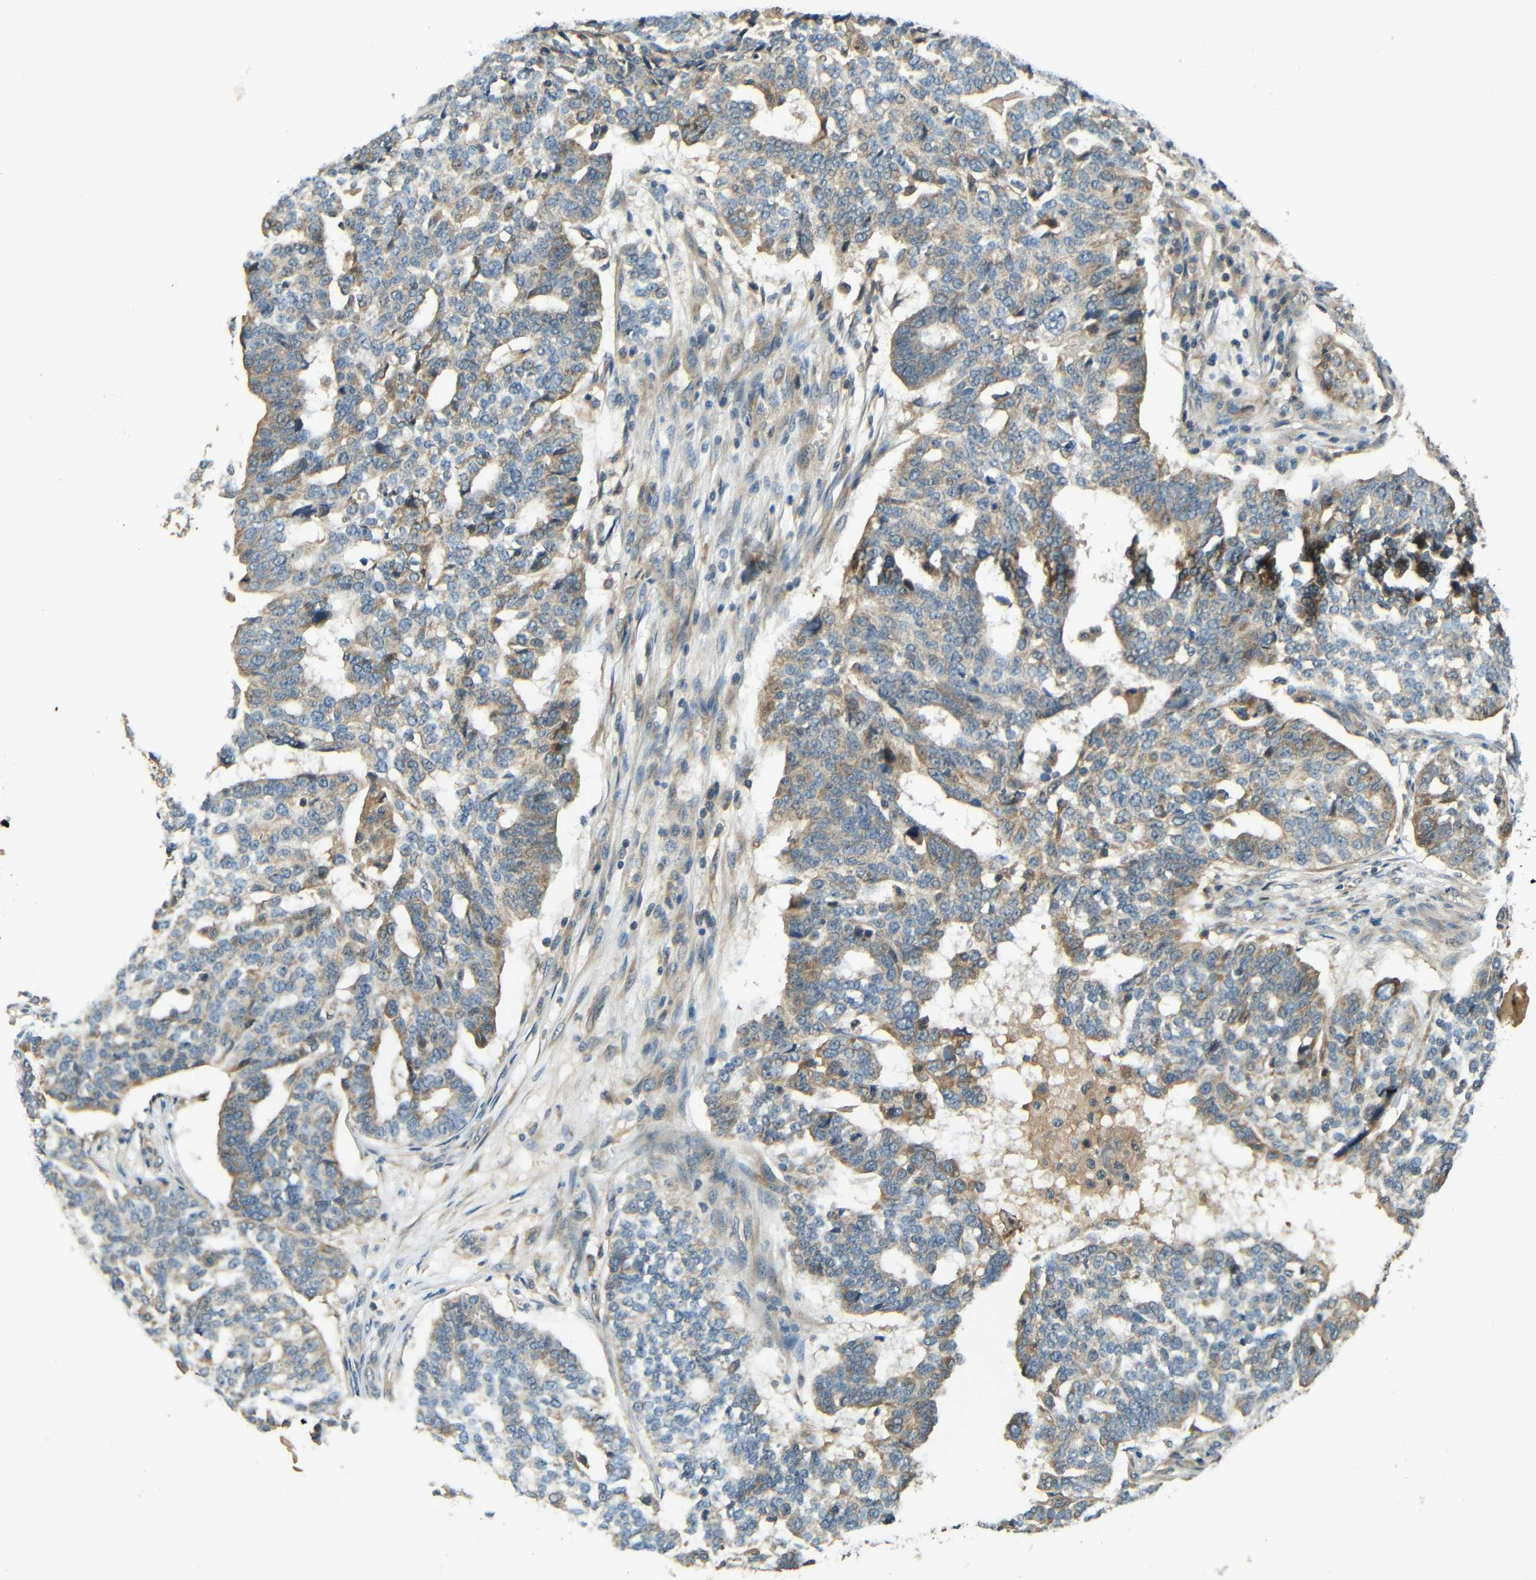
{"staining": {"intensity": "weak", "quantity": ">75%", "location": "cytoplasmic/membranous"}, "tissue": "ovarian cancer", "cell_type": "Tumor cells", "image_type": "cancer", "snomed": [{"axis": "morphology", "description": "Cystadenocarcinoma, serous, NOS"}, {"axis": "topography", "description": "Ovary"}], "caption": "Ovarian cancer stained for a protein (brown) shows weak cytoplasmic/membranous positive positivity in about >75% of tumor cells.", "gene": "FNDC3A", "patient": {"sex": "female", "age": 59}}